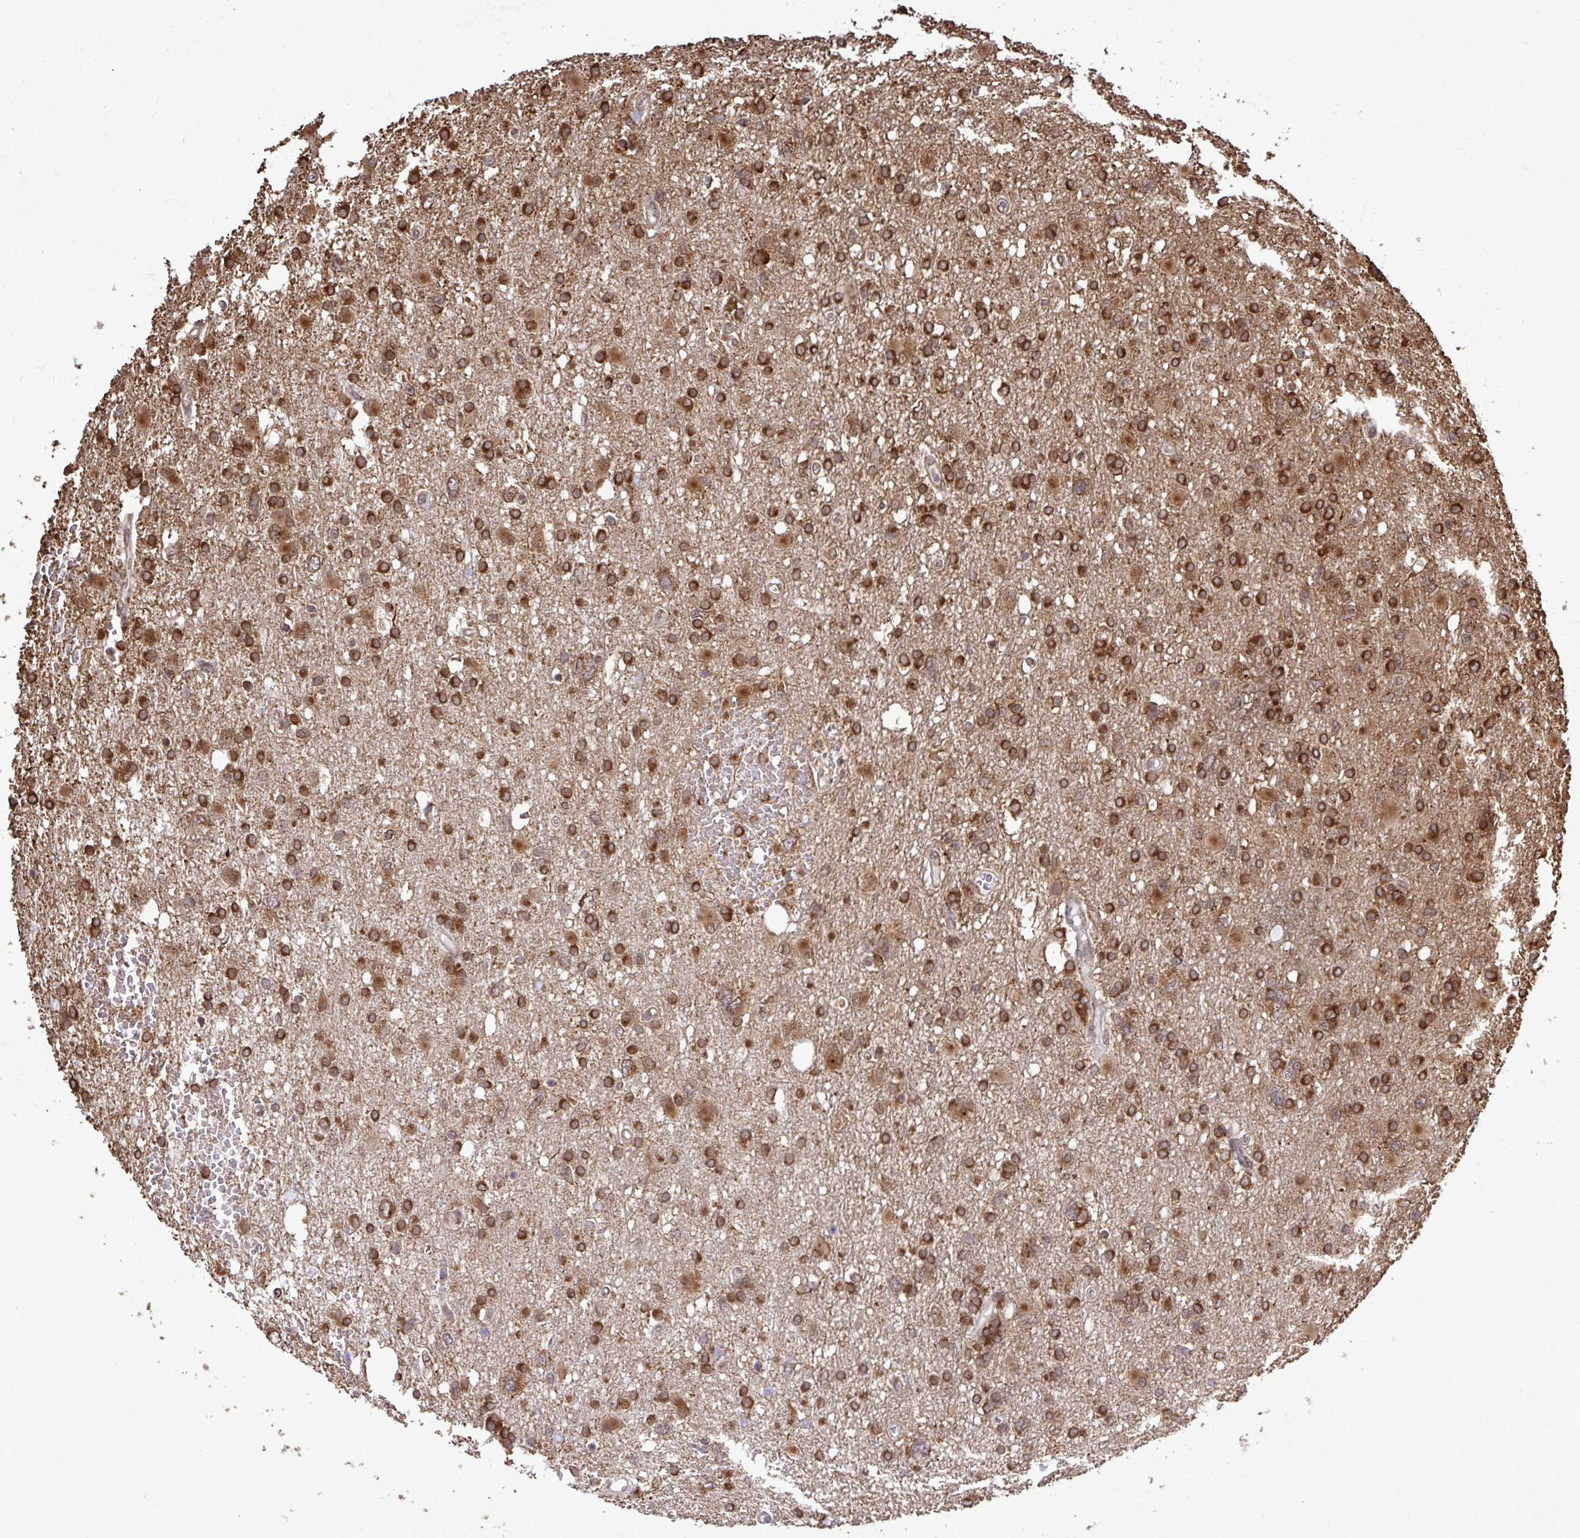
{"staining": {"intensity": "strong", "quantity": ">75%", "location": "cytoplasmic/membranous"}, "tissue": "glioma", "cell_type": "Tumor cells", "image_type": "cancer", "snomed": [{"axis": "morphology", "description": "Glioma, malignant, High grade"}, {"axis": "topography", "description": "Brain"}], "caption": "Glioma stained with DAB (3,3'-diaminobenzidine) immunohistochemistry (IHC) demonstrates high levels of strong cytoplasmic/membranous staining in about >75% of tumor cells. Immunohistochemistry stains the protein in brown and the nuclei are stained blue.", "gene": "FMR1", "patient": {"sex": "male", "age": 61}}